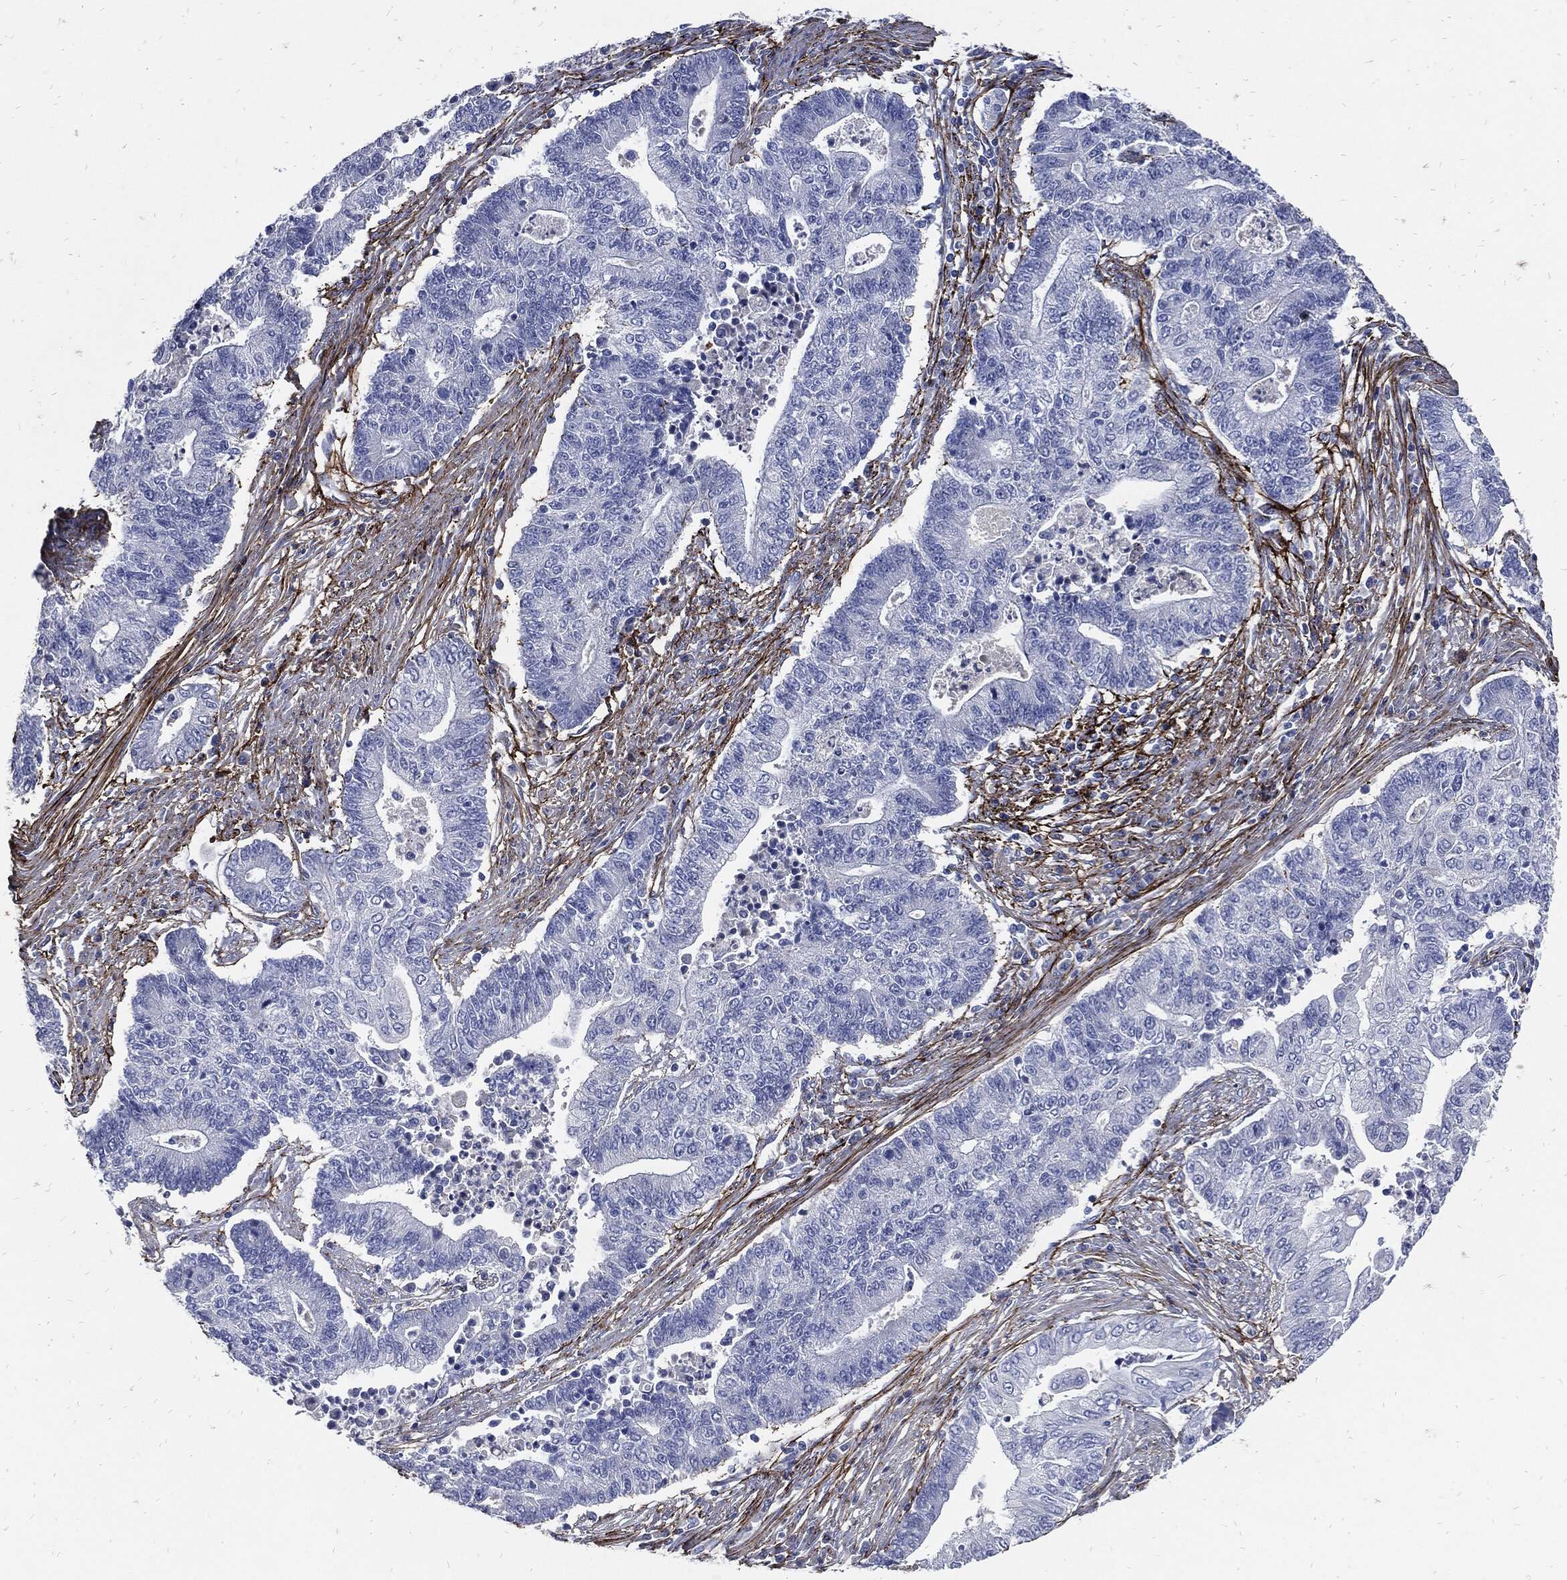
{"staining": {"intensity": "negative", "quantity": "none", "location": "none"}, "tissue": "endometrial cancer", "cell_type": "Tumor cells", "image_type": "cancer", "snomed": [{"axis": "morphology", "description": "Adenocarcinoma, NOS"}, {"axis": "topography", "description": "Uterus"}, {"axis": "topography", "description": "Endometrium"}], "caption": "There is no significant expression in tumor cells of endometrial cancer.", "gene": "FBN1", "patient": {"sex": "female", "age": 54}}